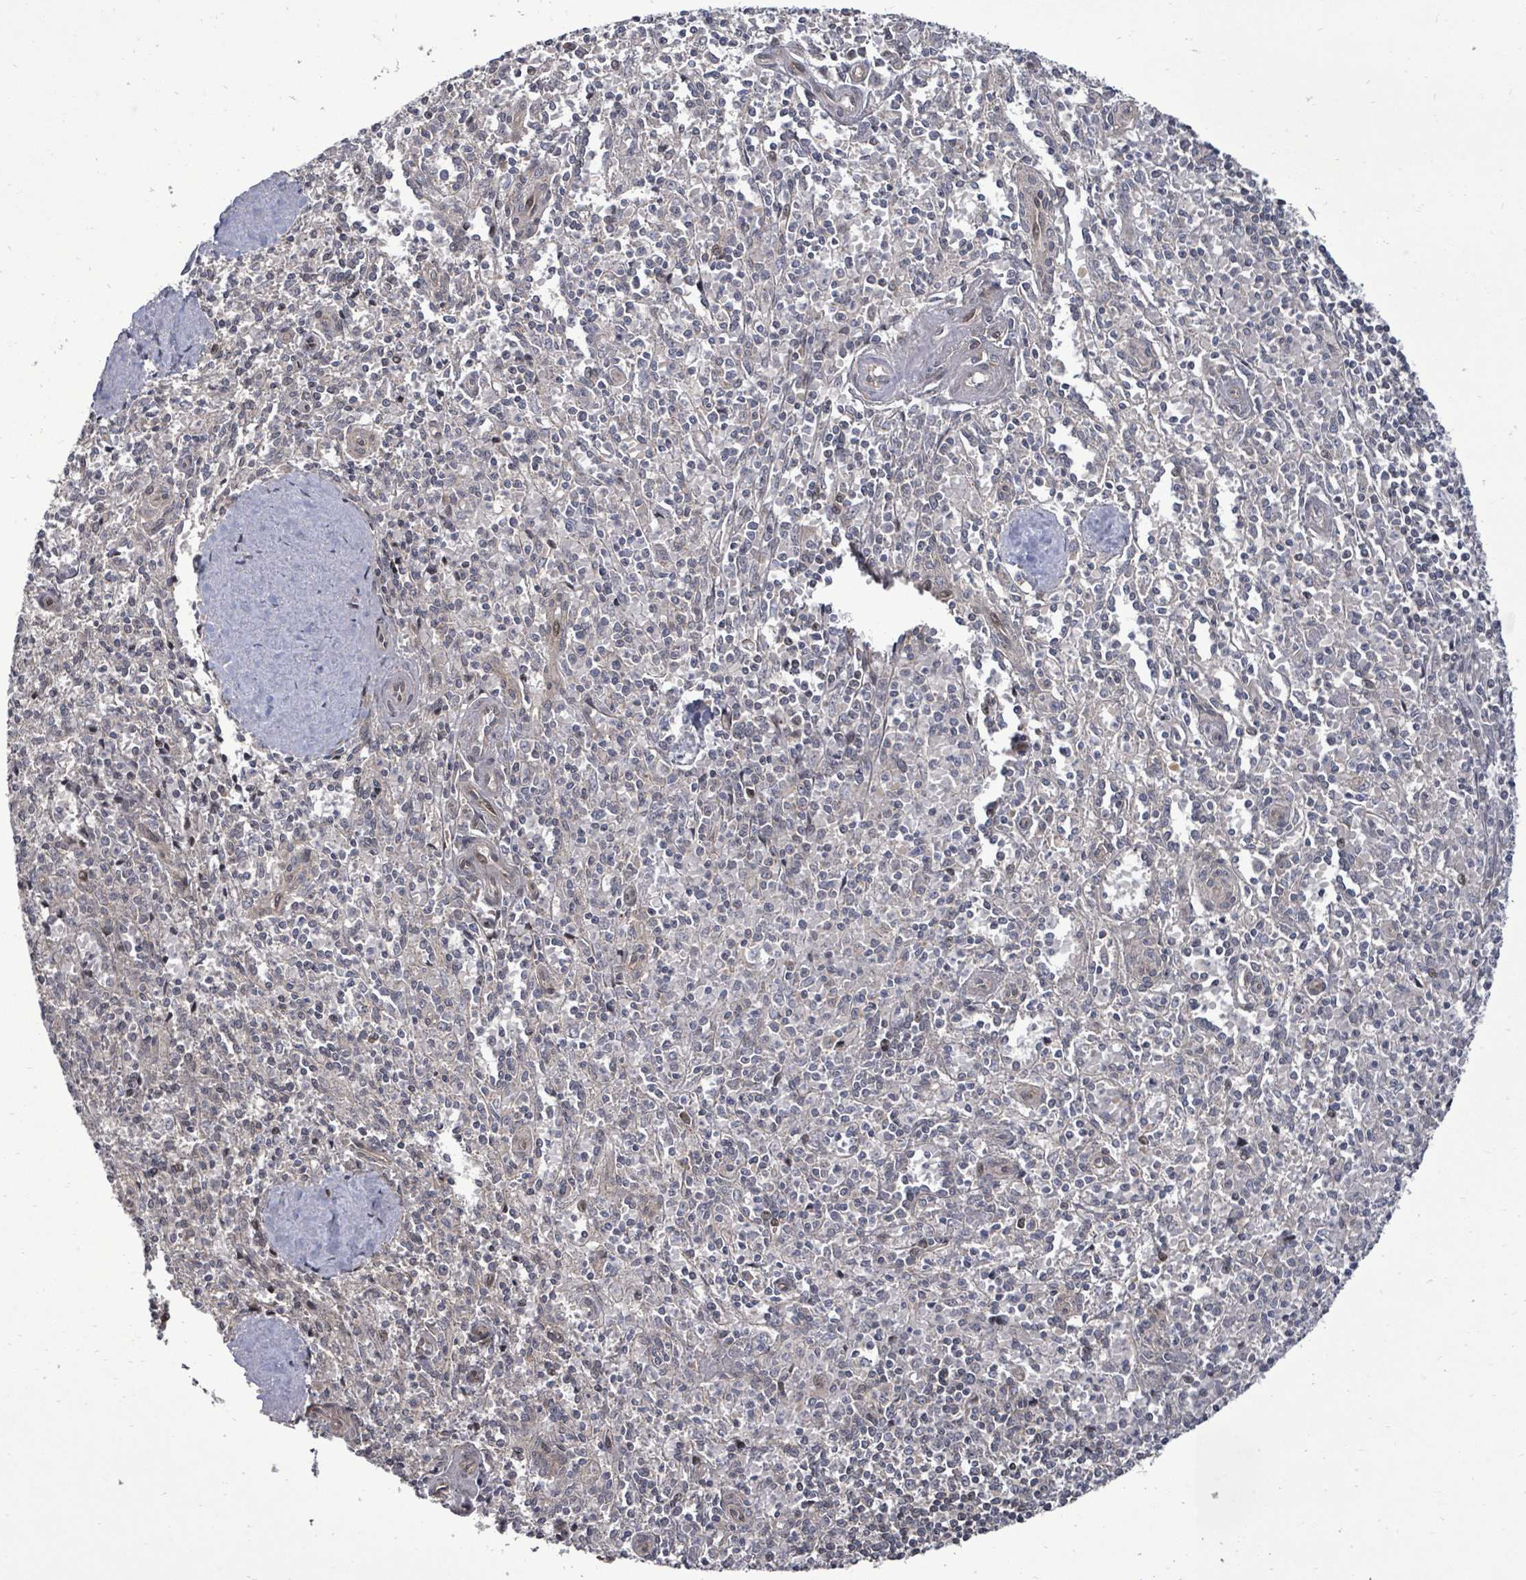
{"staining": {"intensity": "negative", "quantity": "none", "location": "none"}, "tissue": "spleen", "cell_type": "Cells in red pulp", "image_type": "normal", "snomed": [{"axis": "morphology", "description": "Normal tissue, NOS"}, {"axis": "topography", "description": "Spleen"}], "caption": "High power microscopy image of an IHC micrograph of benign spleen, revealing no significant staining in cells in red pulp. (Brightfield microscopy of DAB (3,3'-diaminobenzidine) immunohistochemistry at high magnification).", "gene": "KRTAP27", "patient": {"sex": "female", "age": 70}}